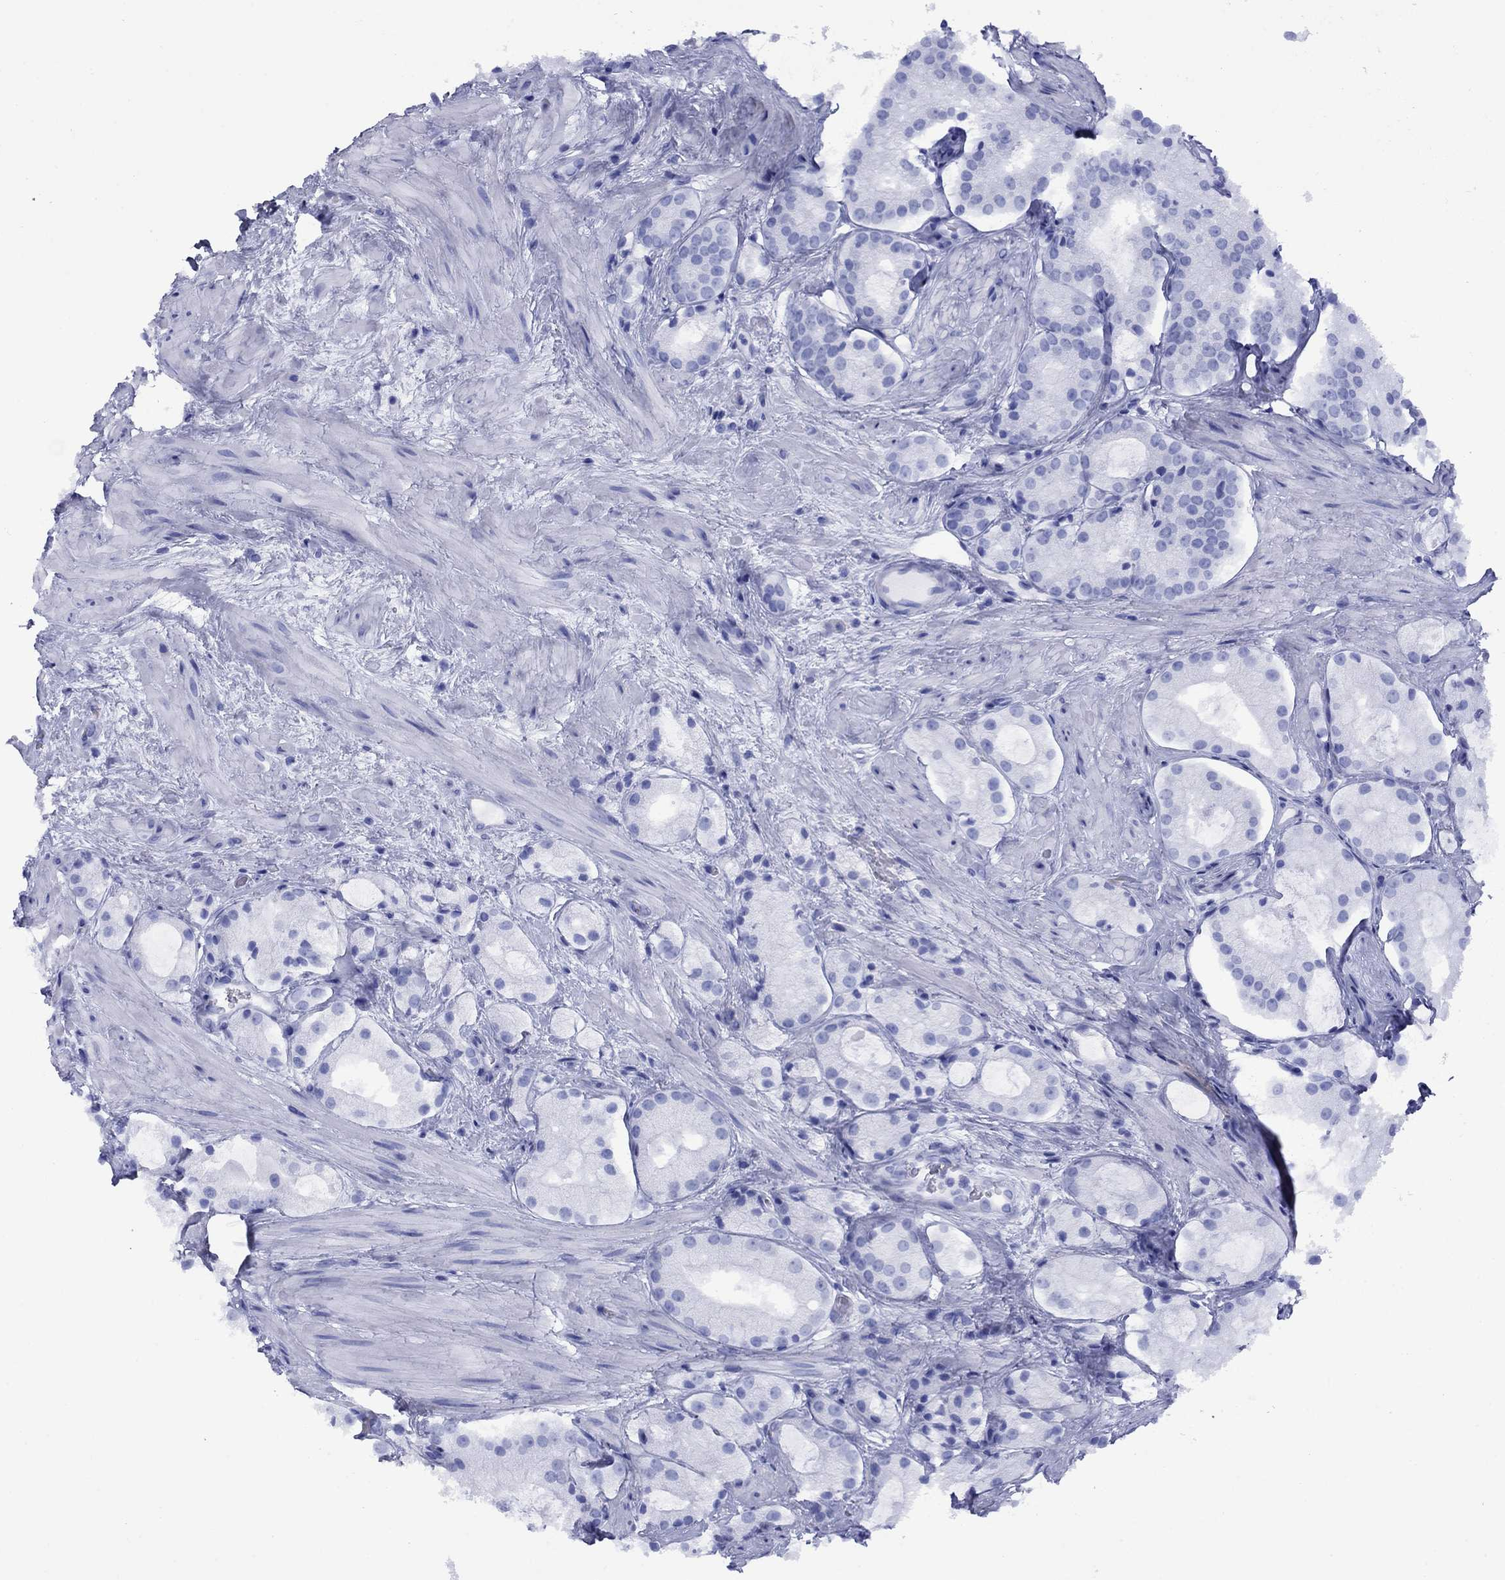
{"staining": {"intensity": "negative", "quantity": "none", "location": "none"}, "tissue": "prostate cancer", "cell_type": "Tumor cells", "image_type": "cancer", "snomed": [{"axis": "morphology", "description": "Adenocarcinoma, NOS"}, {"axis": "morphology", "description": "Adenocarcinoma, High grade"}, {"axis": "topography", "description": "Prostate"}], "caption": "Immunohistochemistry (IHC) photomicrograph of human prostate adenocarcinoma stained for a protein (brown), which demonstrates no expression in tumor cells.", "gene": "ROM1", "patient": {"sex": "male", "age": 64}}